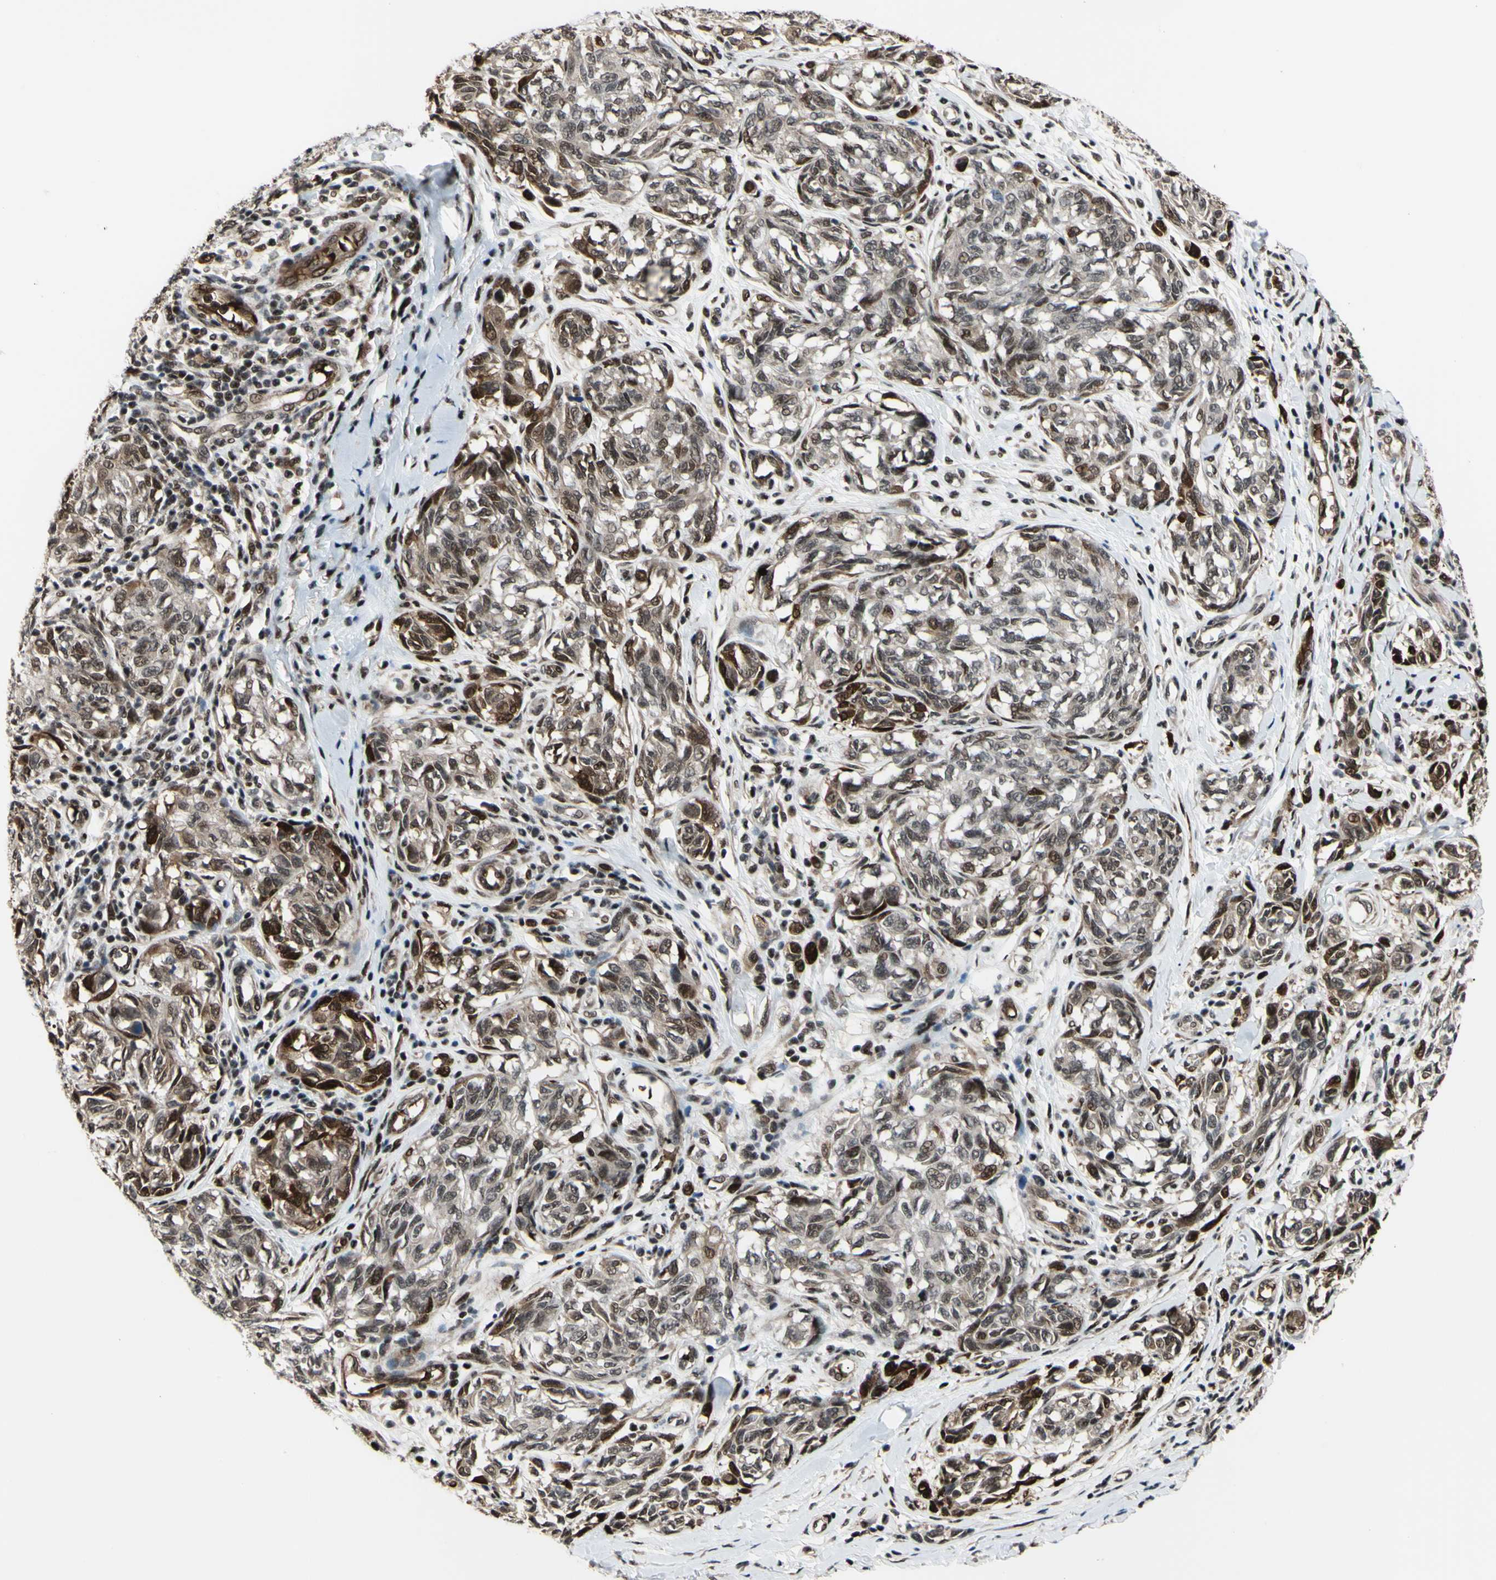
{"staining": {"intensity": "moderate", "quantity": ">75%", "location": "nuclear"}, "tissue": "melanoma", "cell_type": "Tumor cells", "image_type": "cancer", "snomed": [{"axis": "morphology", "description": "Malignant melanoma, NOS"}, {"axis": "topography", "description": "Skin"}], "caption": "Moderate nuclear expression is seen in approximately >75% of tumor cells in melanoma. Nuclei are stained in blue.", "gene": "THAP12", "patient": {"sex": "female", "age": 64}}